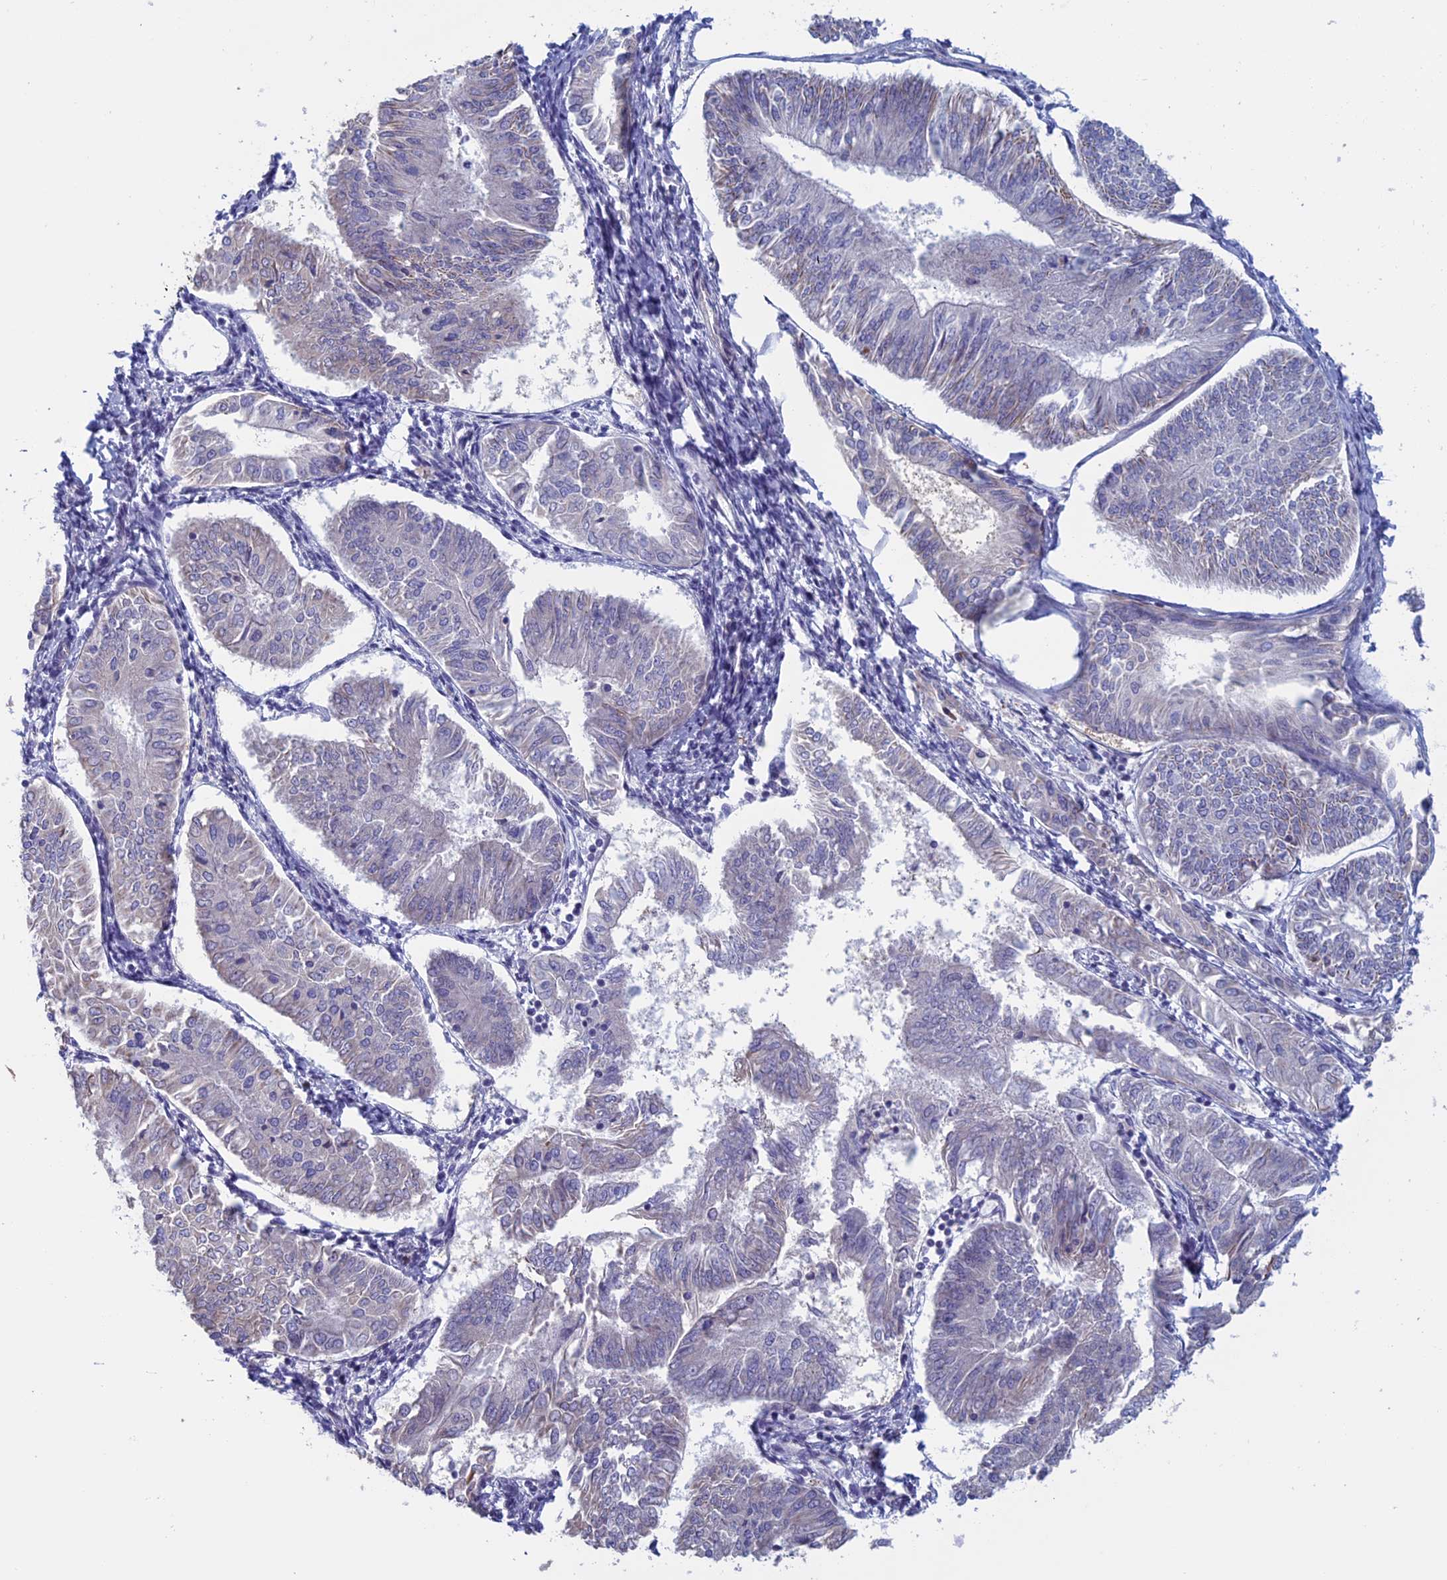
{"staining": {"intensity": "negative", "quantity": "none", "location": "none"}, "tissue": "endometrial cancer", "cell_type": "Tumor cells", "image_type": "cancer", "snomed": [{"axis": "morphology", "description": "Adenocarcinoma, NOS"}, {"axis": "topography", "description": "Endometrium"}], "caption": "A high-resolution photomicrograph shows IHC staining of adenocarcinoma (endometrial), which exhibits no significant expression in tumor cells.", "gene": "BCL2L10", "patient": {"sex": "female", "age": 58}}